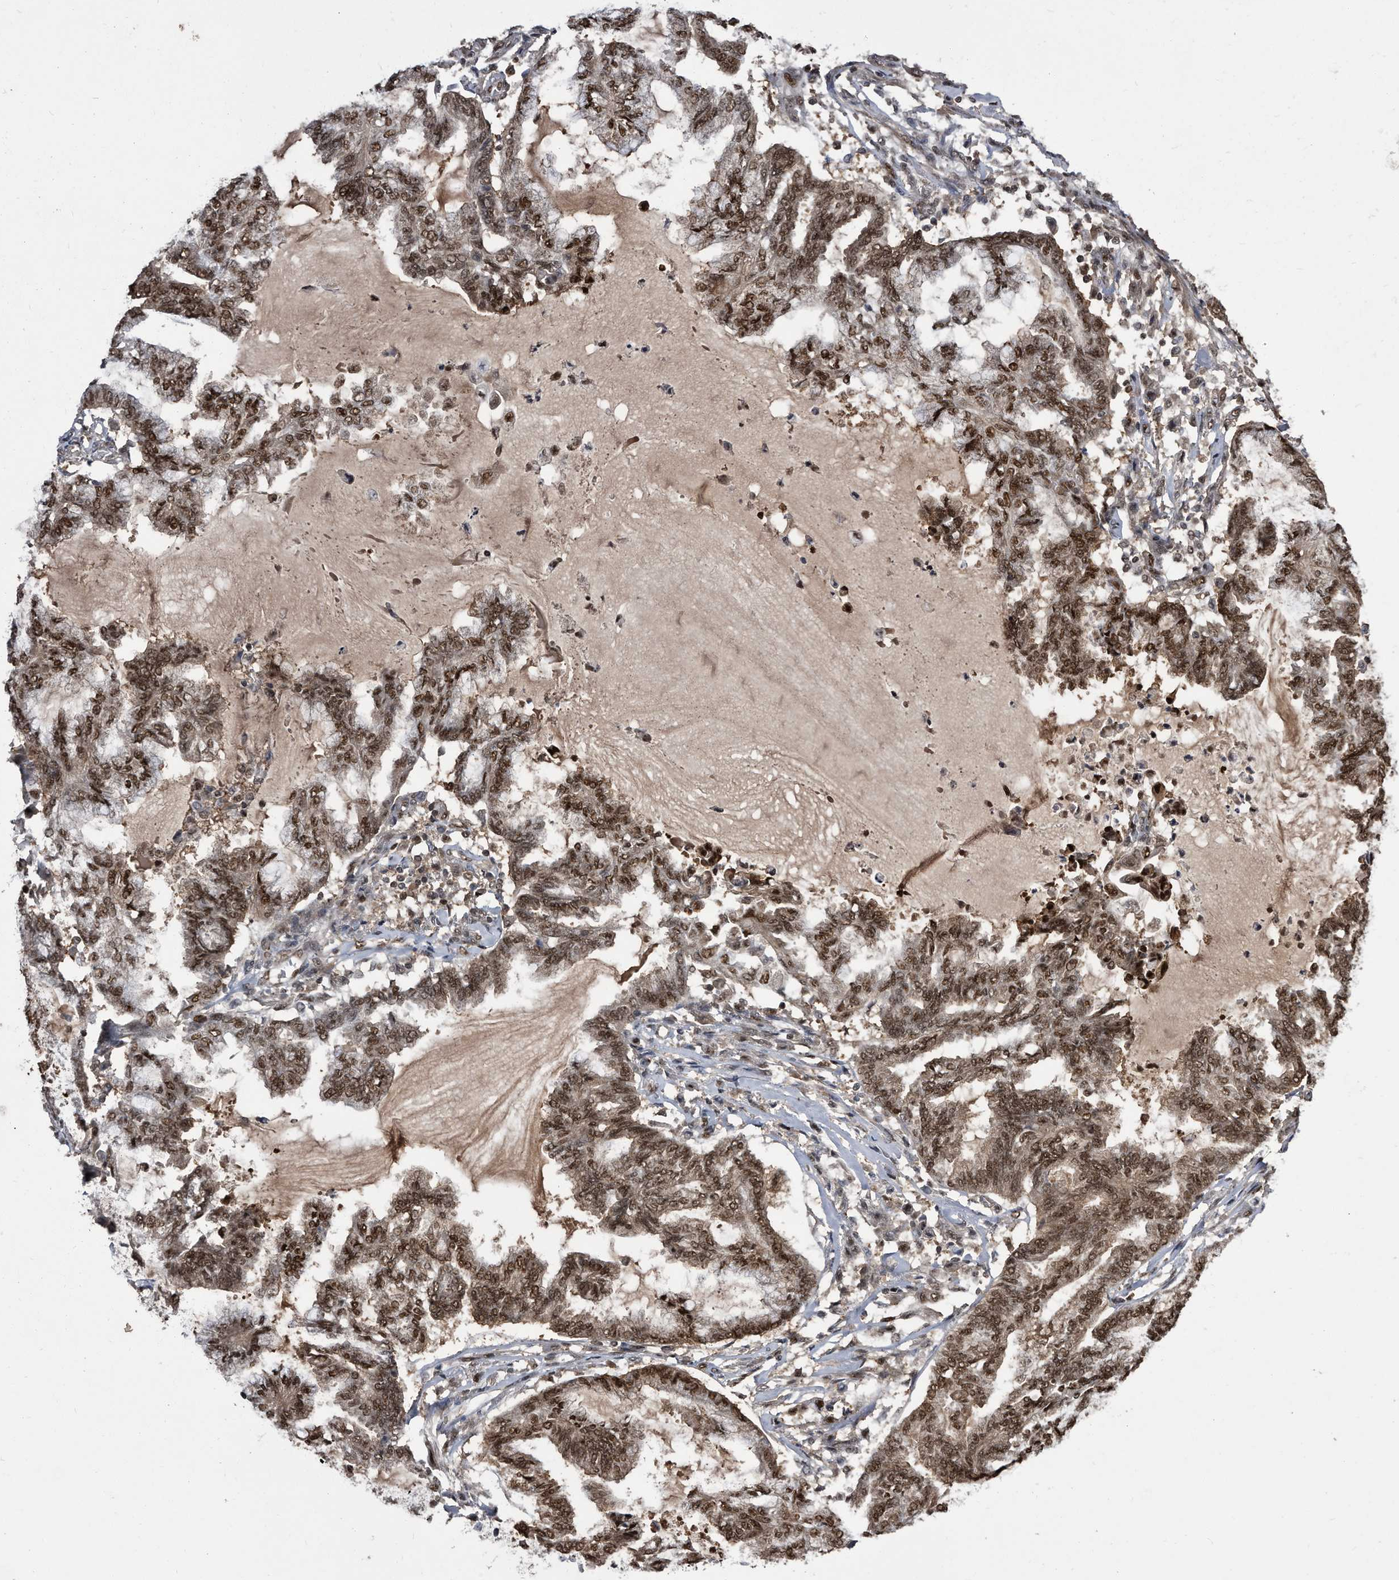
{"staining": {"intensity": "moderate", "quantity": ">75%", "location": "cytoplasmic/membranous,nuclear"}, "tissue": "endometrial cancer", "cell_type": "Tumor cells", "image_type": "cancer", "snomed": [{"axis": "morphology", "description": "Adenocarcinoma, NOS"}, {"axis": "topography", "description": "Endometrium"}], "caption": "High-power microscopy captured an immunohistochemistry micrograph of adenocarcinoma (endometrial), revealing moderate cytoplasmic/membranous and nuclear positivity in about >75% of tumor cells. Immunohistochemistry stains the protein in brown and the nuclei are stained blue.", "gene": "RAD23B", "patient": {"sex": "female", "age": 86}}